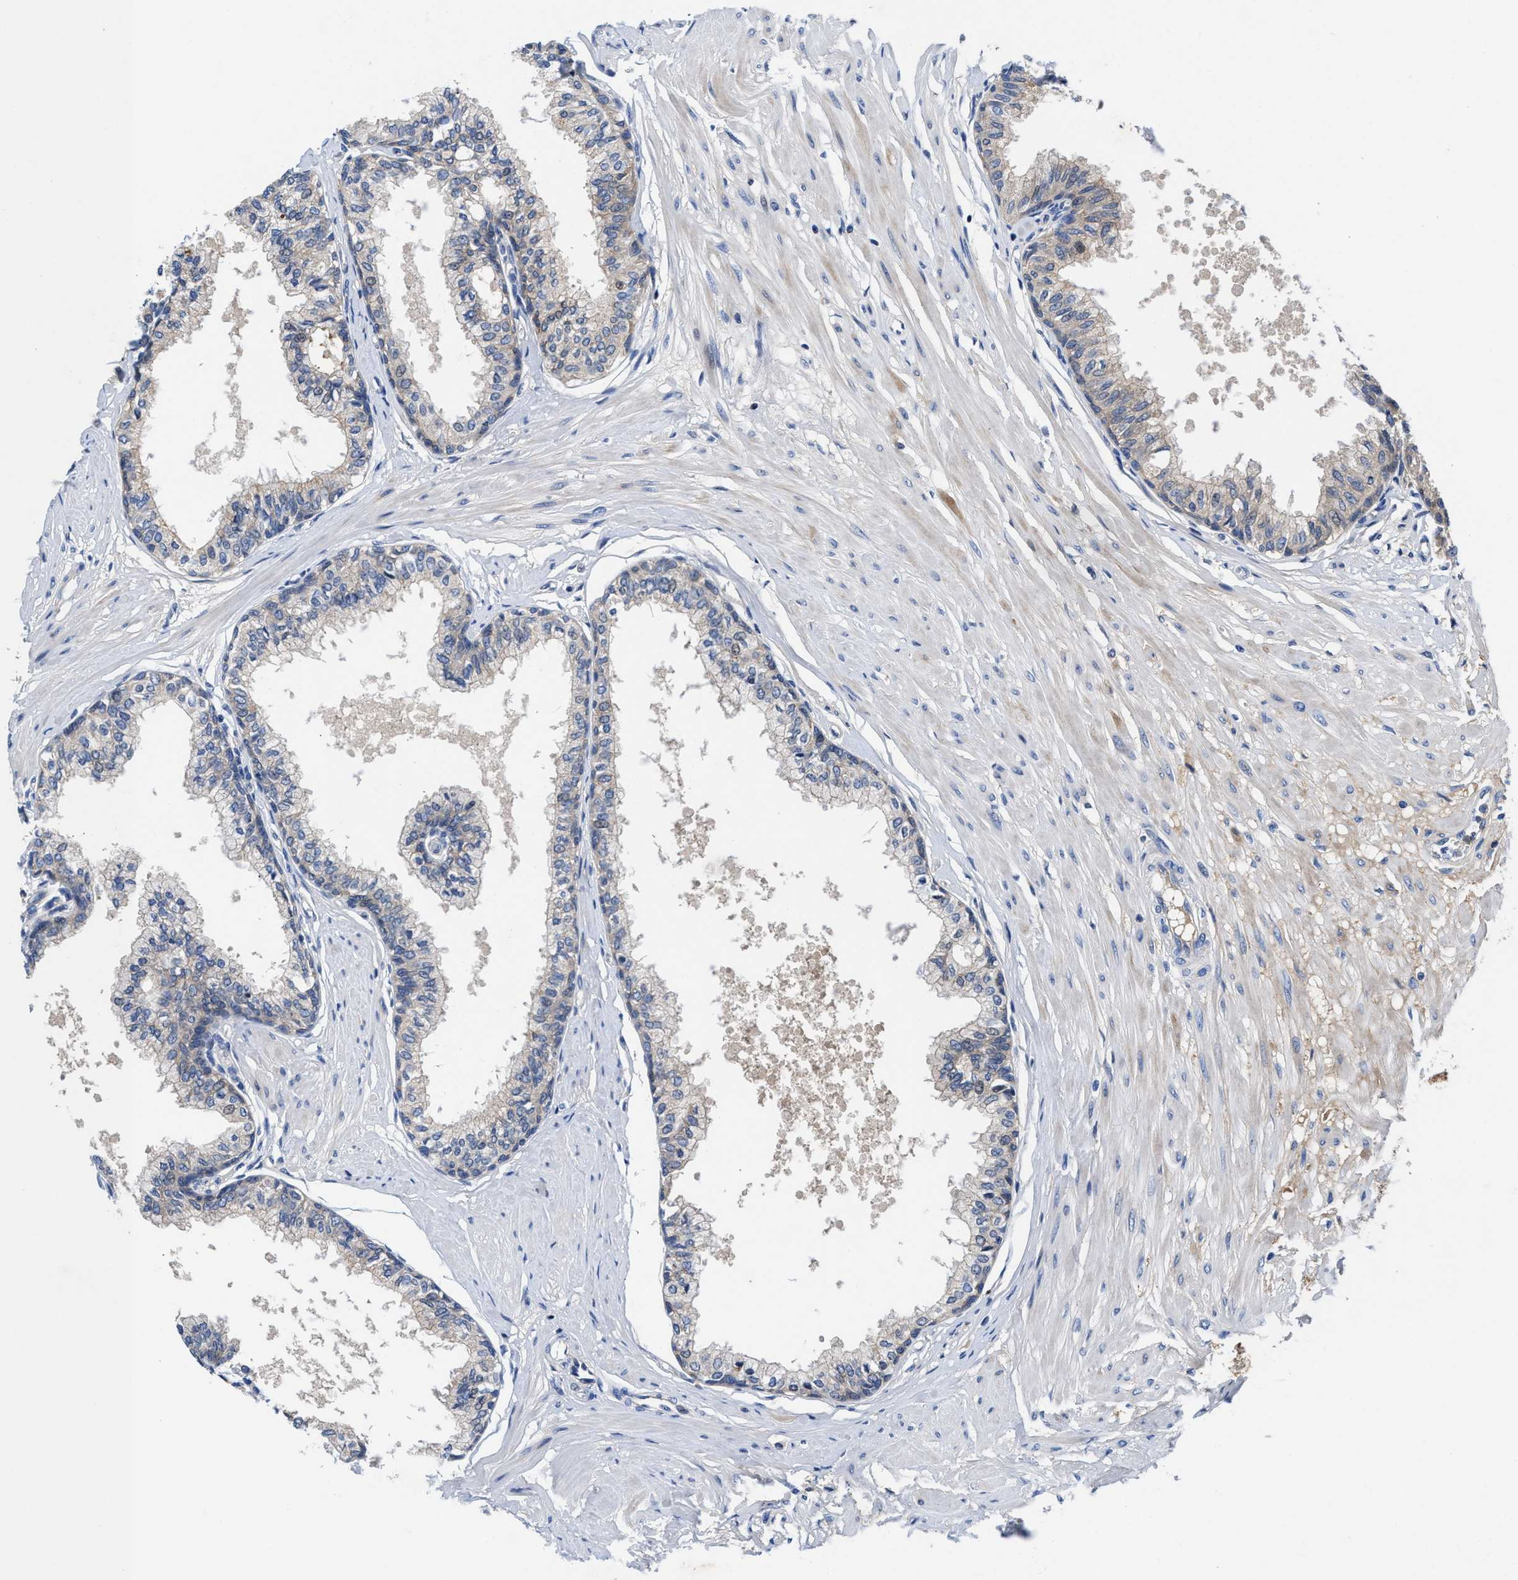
{"staining": {"intensity": "weak", "quantity": "25%-75%", "location": "cytoplasmic/membranous"}, "tissue": "seminal vesicle", "cell_type": "Glandular cells", "image_type": "normal", "snomed": [{"axis": "morphology", "description": "Normal tissue, NOS"}, {"axis": "topography", "description": "Prostate"}, {"axis": "topography", "description": "Seminal veicle"}], "caption": "About 25%-75% of glandular cells in normal human seminal vesicle exhibit weak cytoplasmic/membranous protein positivity as visualized by brown immunohistochemical staining.", "gene": "DHRS13", "patient": {"sex": "male", "age": 60}}